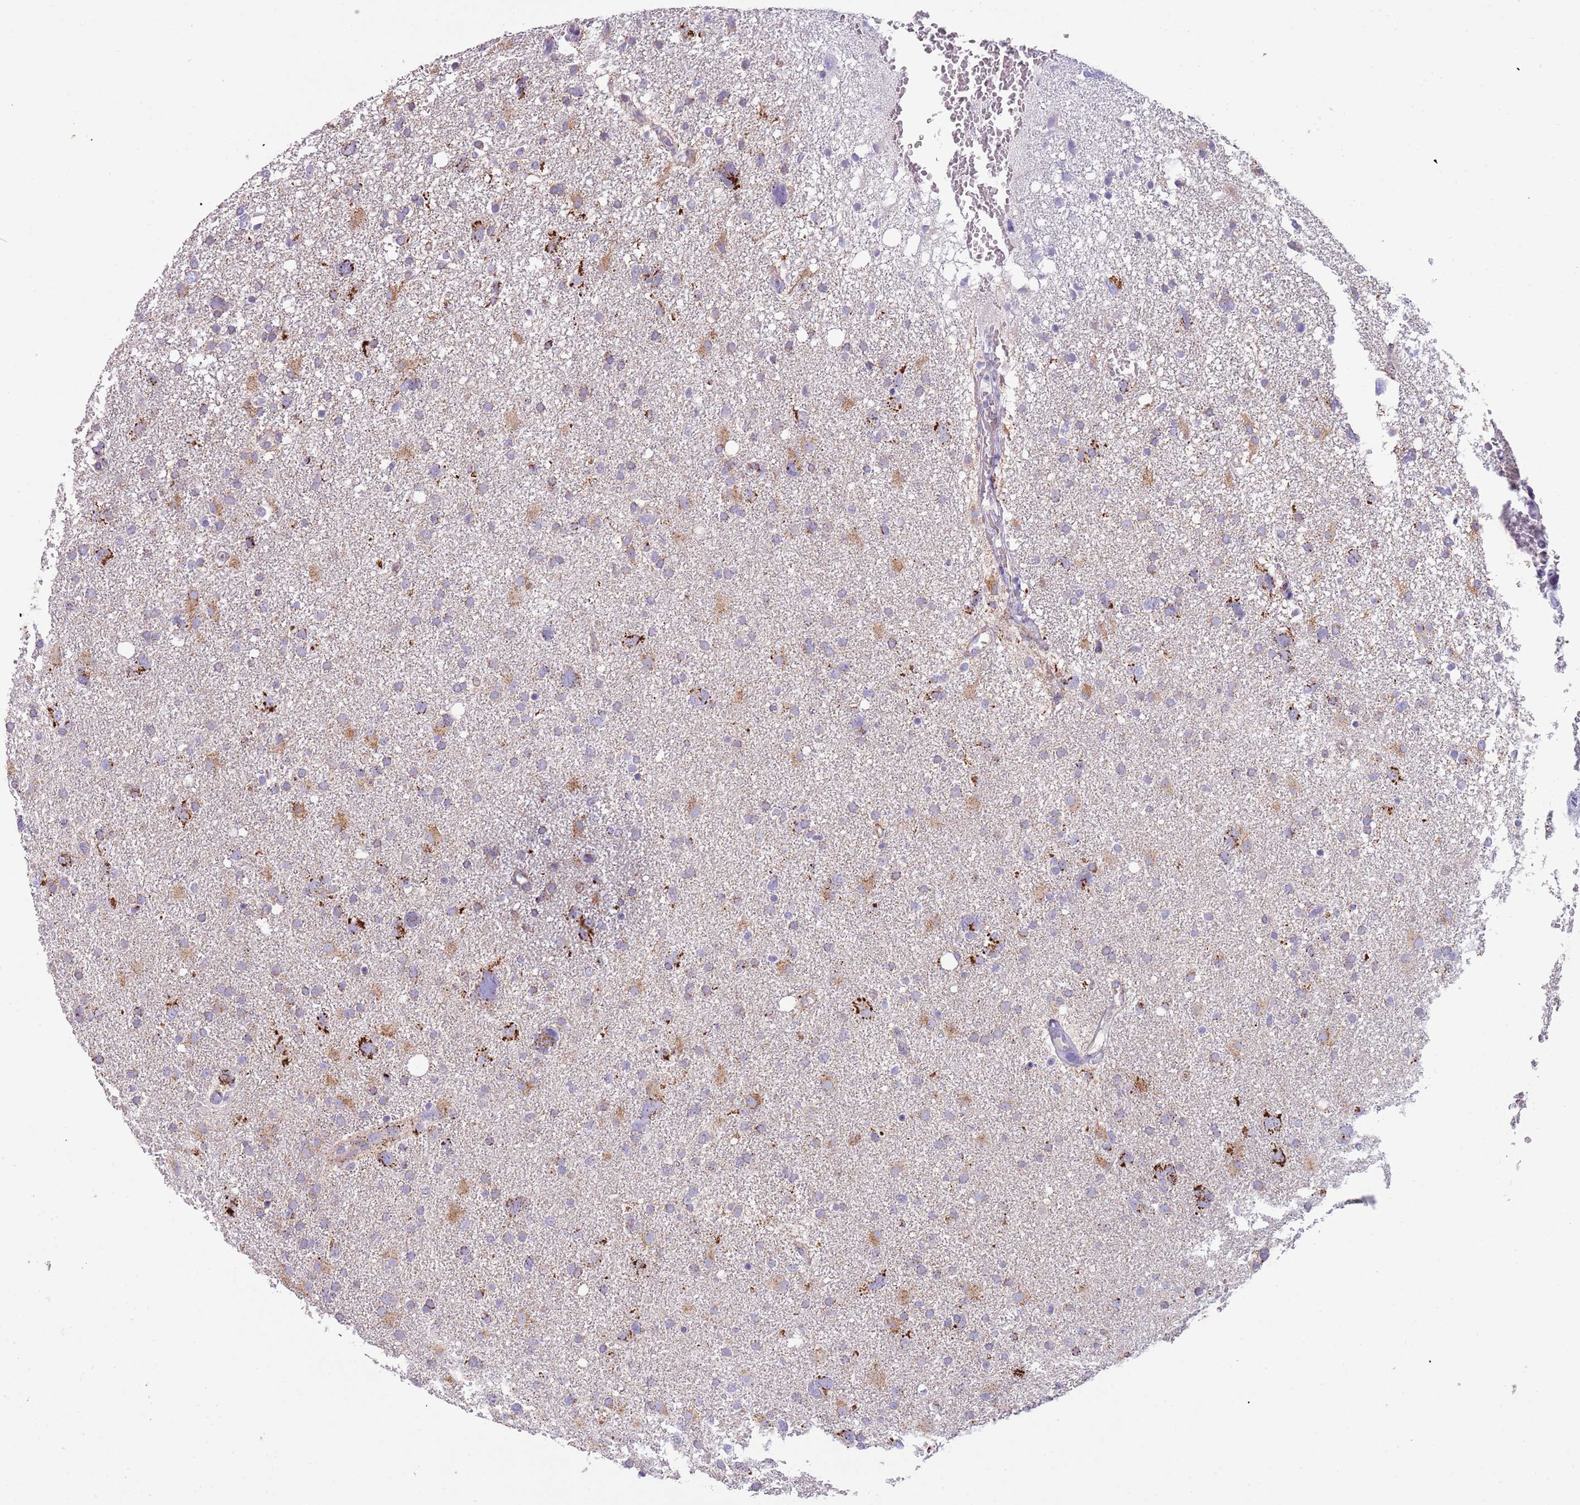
{"staining": {"intensity": "moderate", "quantity": "25%-75%", "location": "cytoplasmic/membranous"}, "tissue": "glioma", "cell_type": "Tumor cells", "image_type": "cancer", "snomed": [{"axis": "morphology", "description": "Glioma, malignant, High grade"}, {"axis": "topography", "description": "Brain"}], "caption": "The image shows immunohistochemical staining of malignant high-grade glioma. There is moderate cytoplasmic/membranous positivity is present in about 25%-75% of tumor cells.", "gene": "RNF222", "patient": {"sex": "male", "age": 61}}